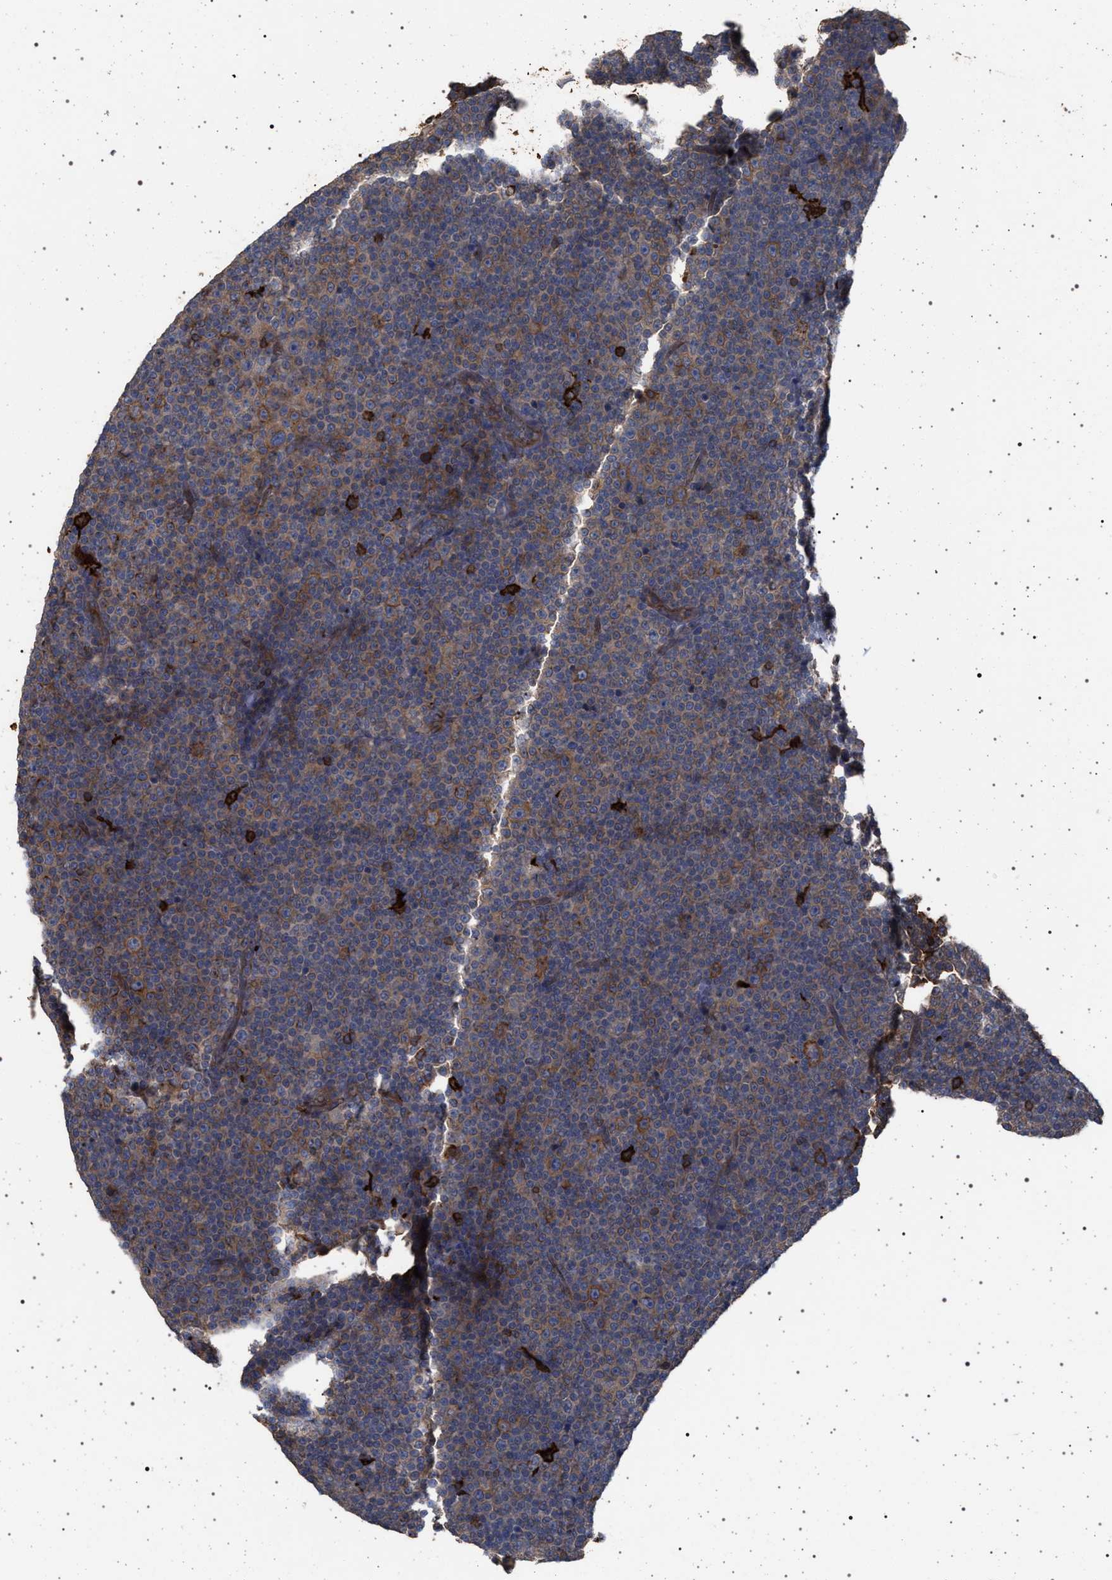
{"staining": {"intensity": "moderate", "quantity": ">75%", "location": "cytoplasmic/membranous"}, "tissue": "lymphoma", "cell_type": "Tumor cells", "image_type": "cancer", "snomed": [{"axis": "morphology", "description": "Malignant lymphoma, non-Hodgkin's type, Low grade"}, {"axis": "topography", "description": "Lymph node"}], "caption": "Immunohistochemistry (IHC) histopathology image of neoplastic tissue: human malignant lymphoma, non-Hodgkin's type (low-grade) stained using immunohistochemistry displays medium levels of moderate protein expression localized specifically in the cytoplasmic/membranous of tumor cells, appearing as a cytoplasmic/membranous brown color.", "gene": "IFT20", "patient": {"sex": "female", "age": 67}}